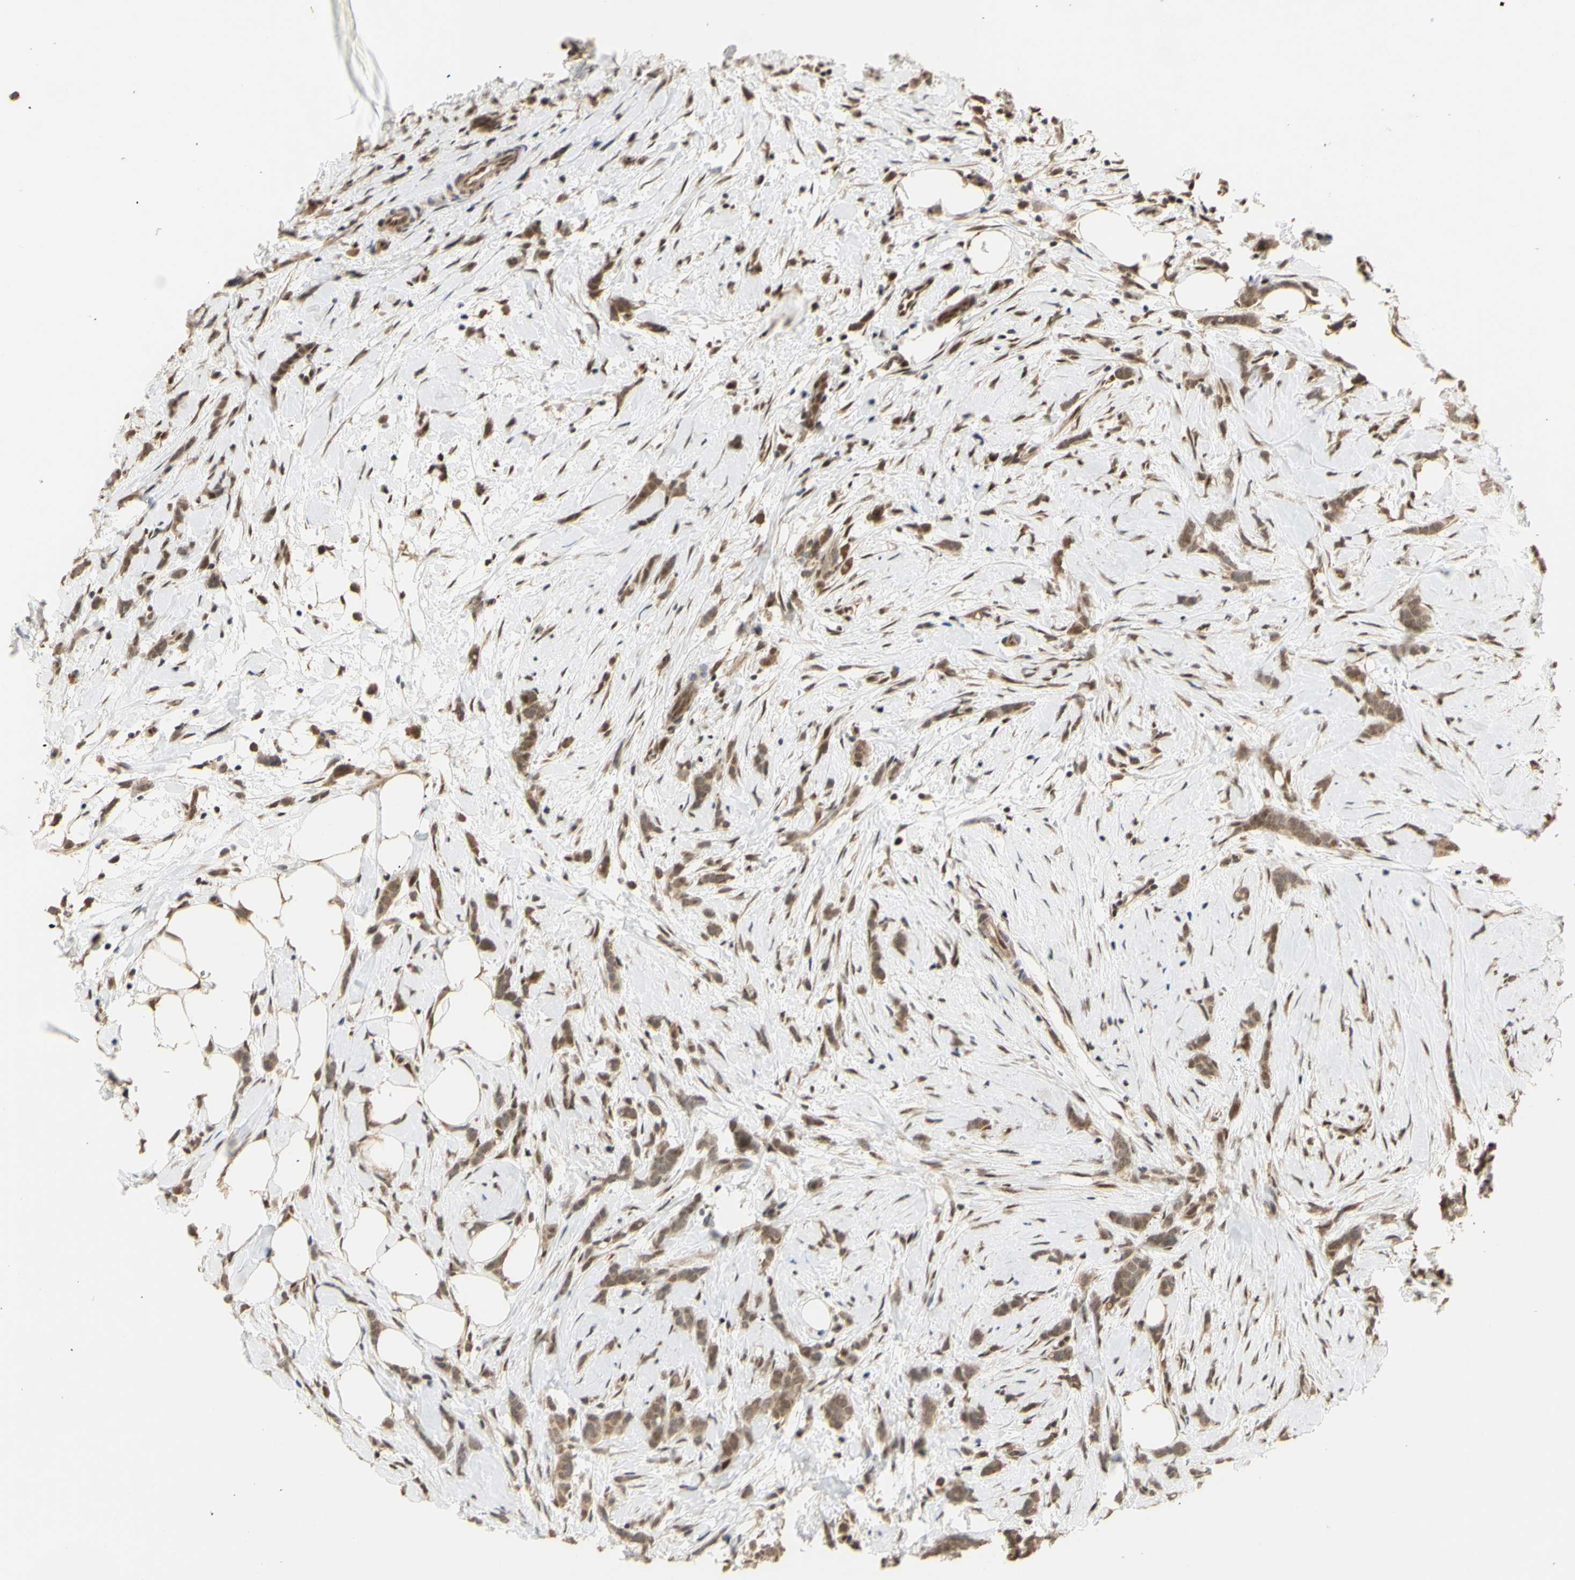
{"staining": {"intensity": "moderate", "quantity": ">75%", "location": "cytoplasmic/membranous"}, "tissue": "breast cancer", "cell_type": "Tumor cells", "image_type": "cancer", "snomed": [{"axis": "morphology", "description": "Lobular carcinoma, in situ"}, {"axis": "morphology", "description": "Lobular carcinoma"}, {"axis": "topography", "description": "Breast"}], "caption": "Breast lobular carcinoma in situ stained with a protein marker demonstrates moderate staining in tumor cells.", "gene": "GTF2E2", "patient": {"sex": "female", "age": 41}}